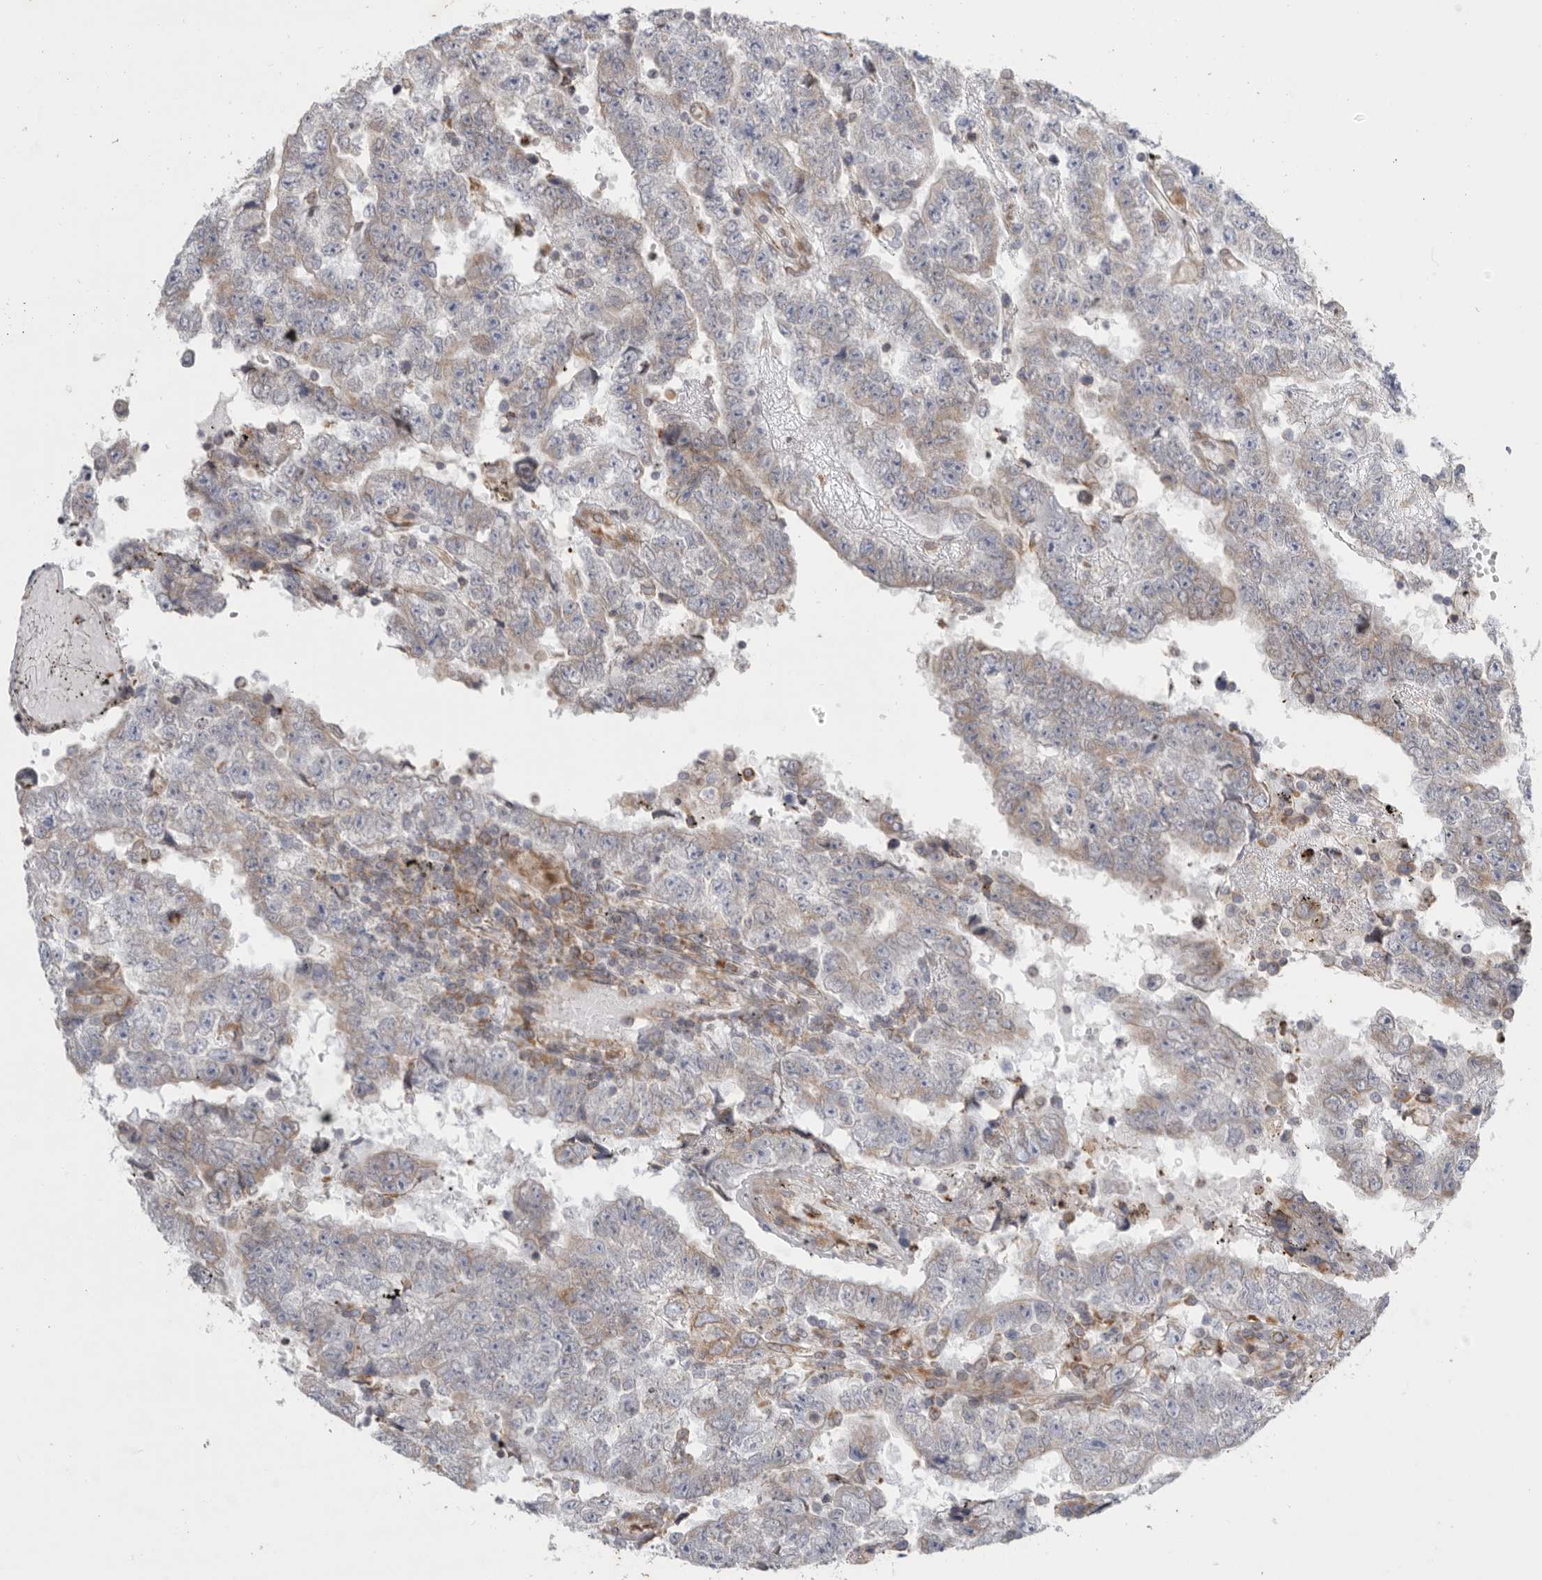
{"staining": {"intensity": "weak", "quantity": "25%-75%", "location": "cytoplasmic/membranous"}, "tissue": "testis cancer", "cell_type": "Tumor cells", "image_type": "cancer", "snomed": [{"axis": "morphology", "description": "Carcinoma, Embryonal, NOS"}, {"axis": "topography", "description": "Testis"}], "caption": "Protein analysis of embryonal carcinoma (testis) tissue displays weak cytoplasmic/membranous staining in about 25%-75% of tumor cells.", "gene": "GANAB", "patient": {"sex": "male", "age": 25}}